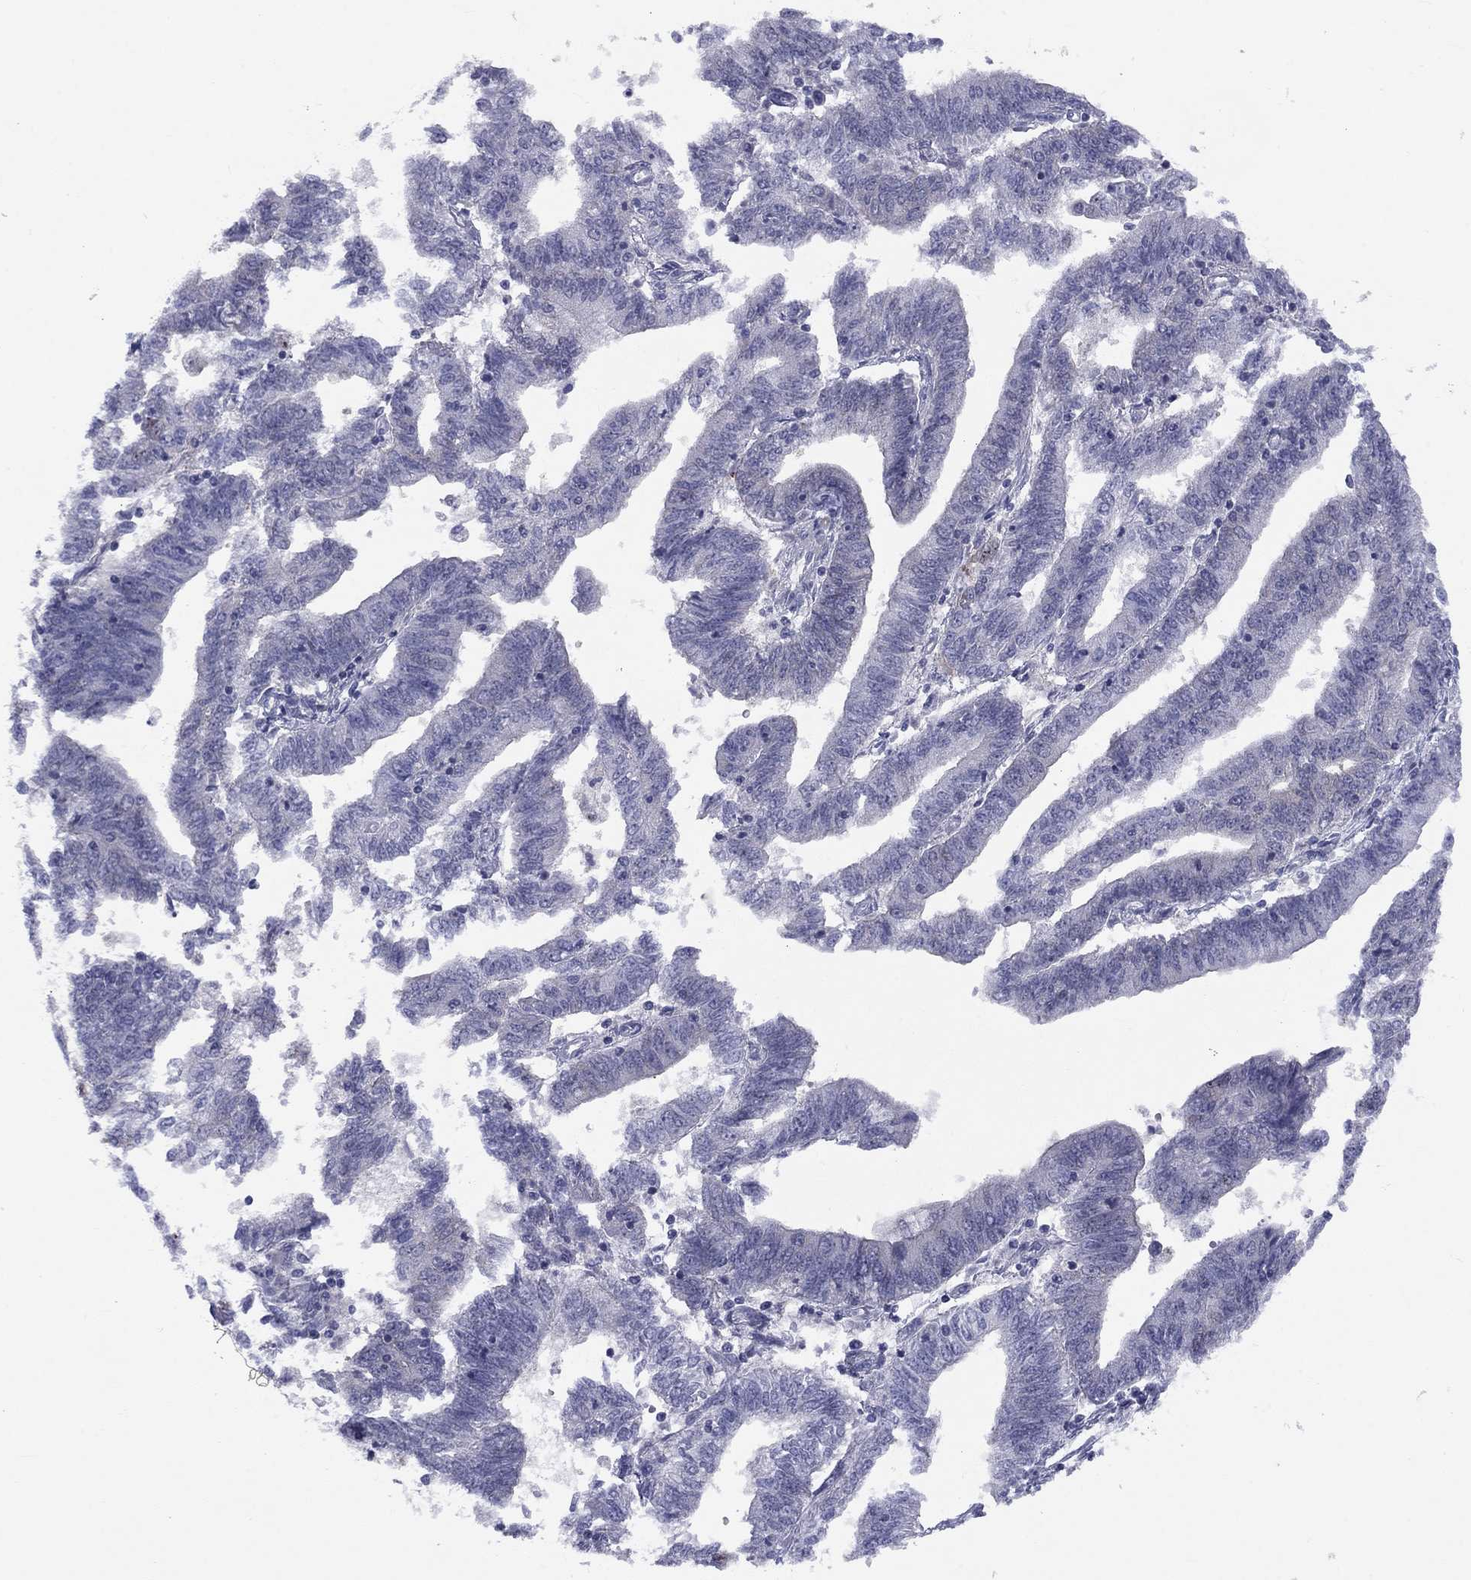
{"staining": {"intensity": "negative", "quantity": "none", "location": "none"}, "tissue": "endometrial cancer", "cell_type": "Tumor cells", "image_type": "cancer", "snomed": [{"axis": "morphology", "description": "Adenocarcinoma, NOS"}, {"axis": "topography", "description": "Endometrium"}], "caption": "DAB (3,3'-diaminobenzidine) immunohistochemical staining of human endometrial adenocarcinoma exhibits no significant positivity in tumor cells. The staining was performed using DAB (3,3'-diaminobenzidine) to visualize the protein expression in brown, while the nuclei were stained in blue with hematoxylin (Magnification: 20x).", "gene": "CACNA1A", "patient": {"sex": "female", "age": 82}}